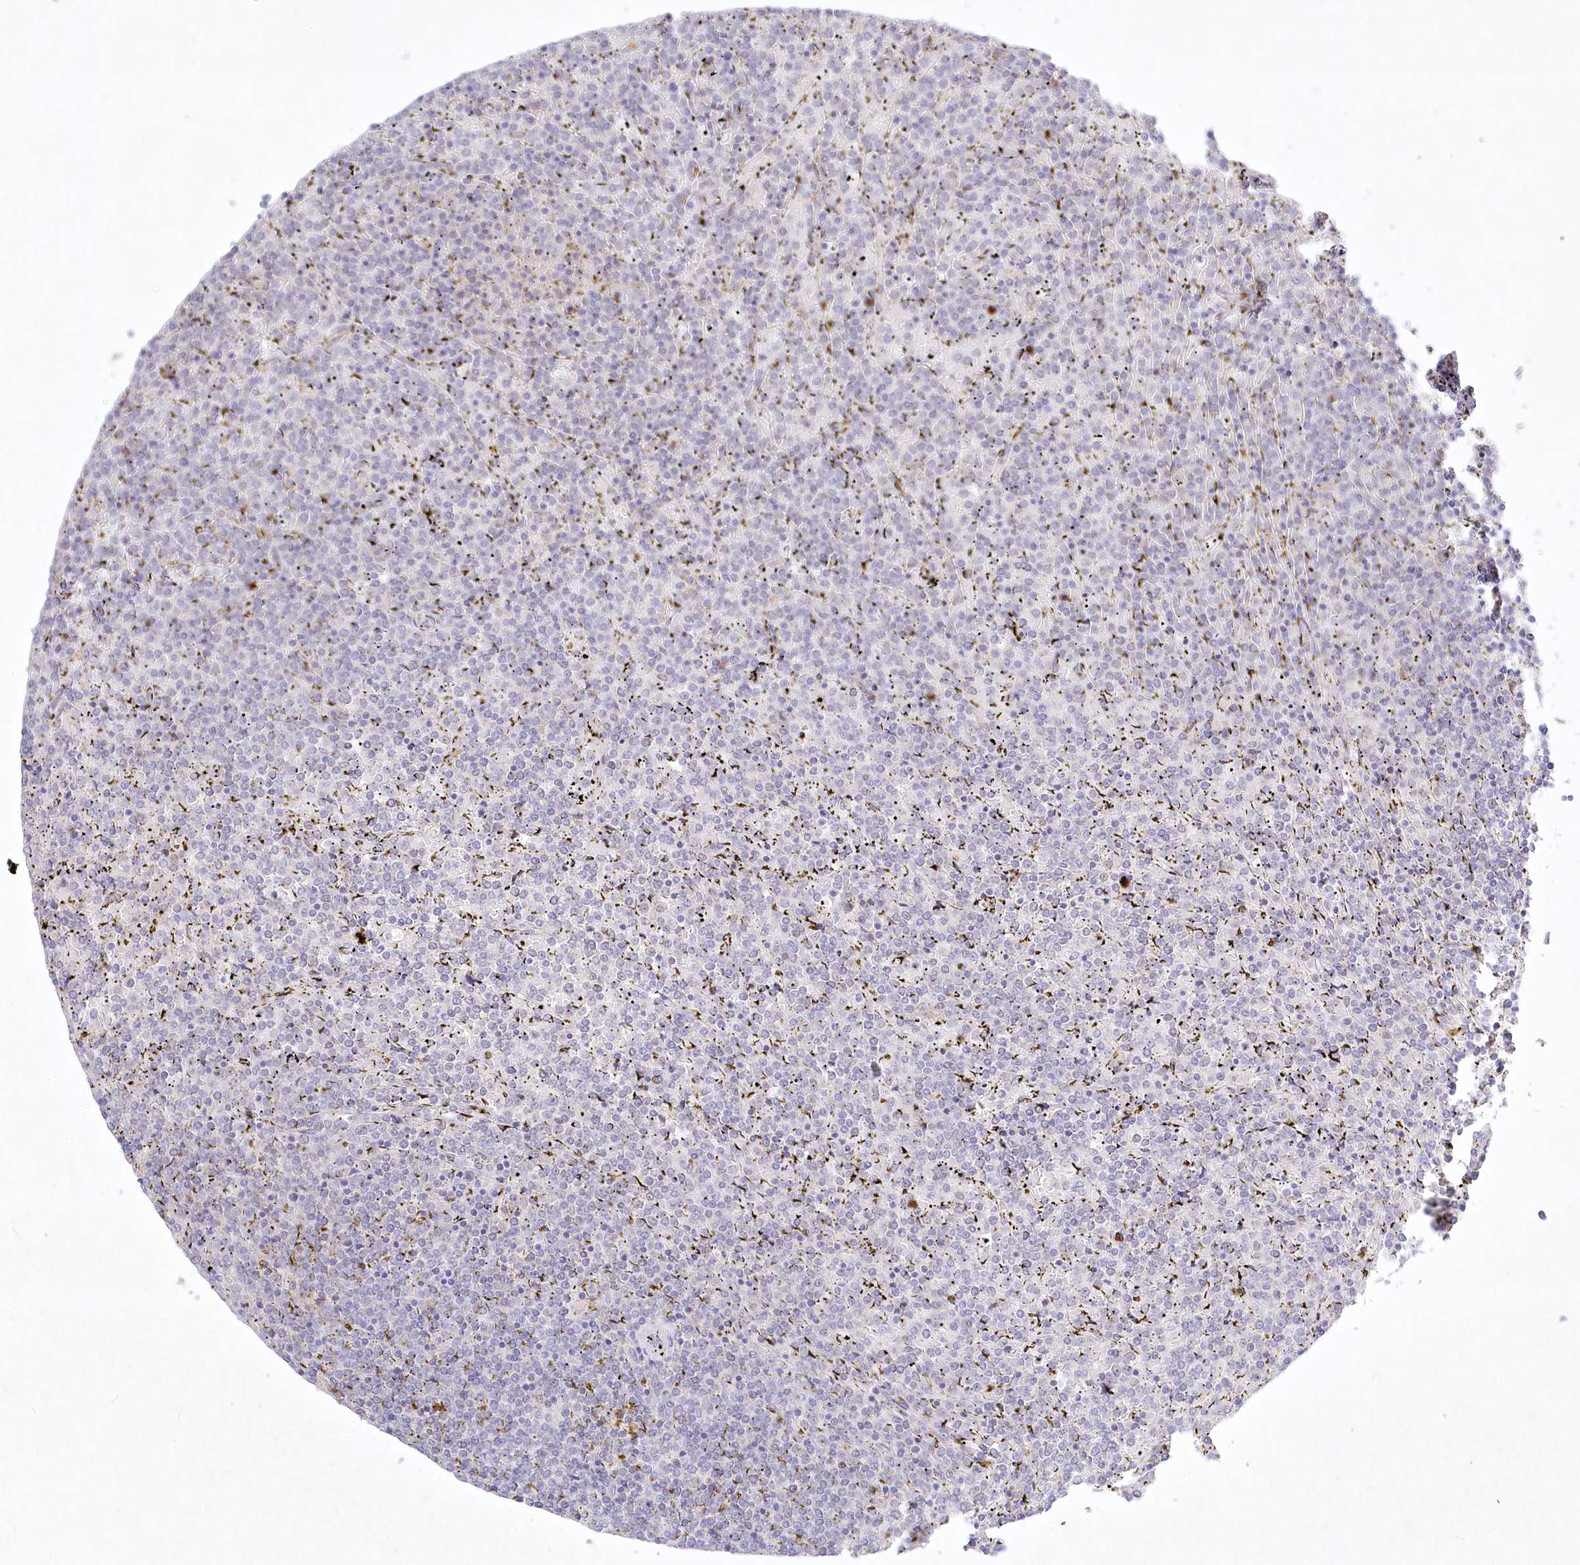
{"staining": {"intensity": "negative", "quantity": "none", "location": "none"}, "tissue": "lymphoma", "cell_type": "Tumor cells", "image_type": "cancer", "snomed": [{"axis": "morphology", "description": "Malignant lymphoma, non-Hodgkin's type, Low grade"}, {"axis": "topography", "description": "Spleen"}], "caption": "The micrograph displays no staining of tumor cells in lymphoma.", "gene": "ABITRAM", "patient": {"sex": "female", "age": 19}}